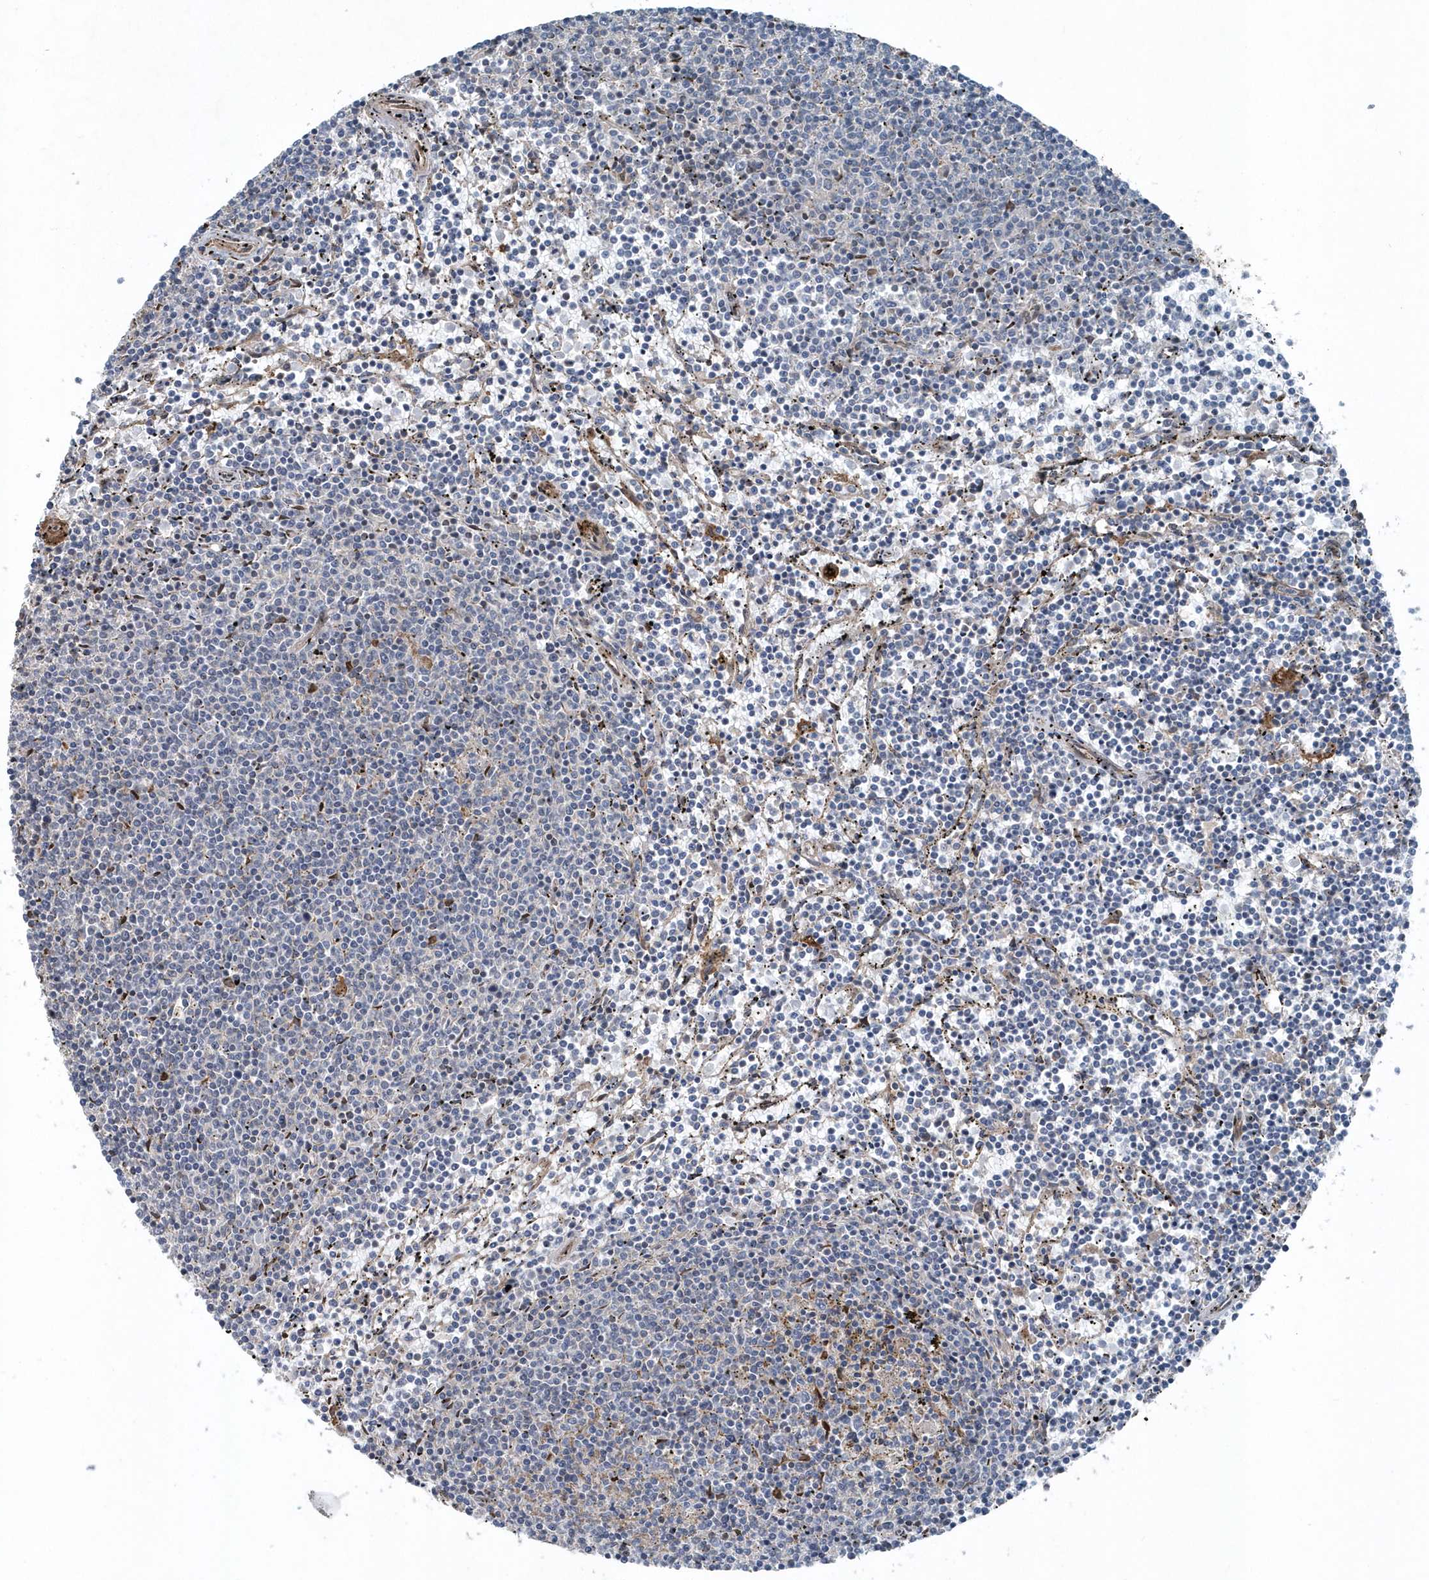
{"staining": {"intensity": "negative", "quantity": "none", "location": "none"}, "tissue": "lymphoma", "cell_type": "Tumor cells", "image_type": "cancer", "snomed": [{"axis": "morphology", "description": "Malignant lymphoma, non-Hodgkin's type, Low grade"}, {"axis": "topography", "description": "Spleen"}], "caption": "Human malignant lymphoma, non-Hodgkin's type (low-grade) stained for a protein using immunohistochemistry demonstrates no staining in tumor cells.", "gene": "MCC", "patient": {"sex": "female", "age": 50}}